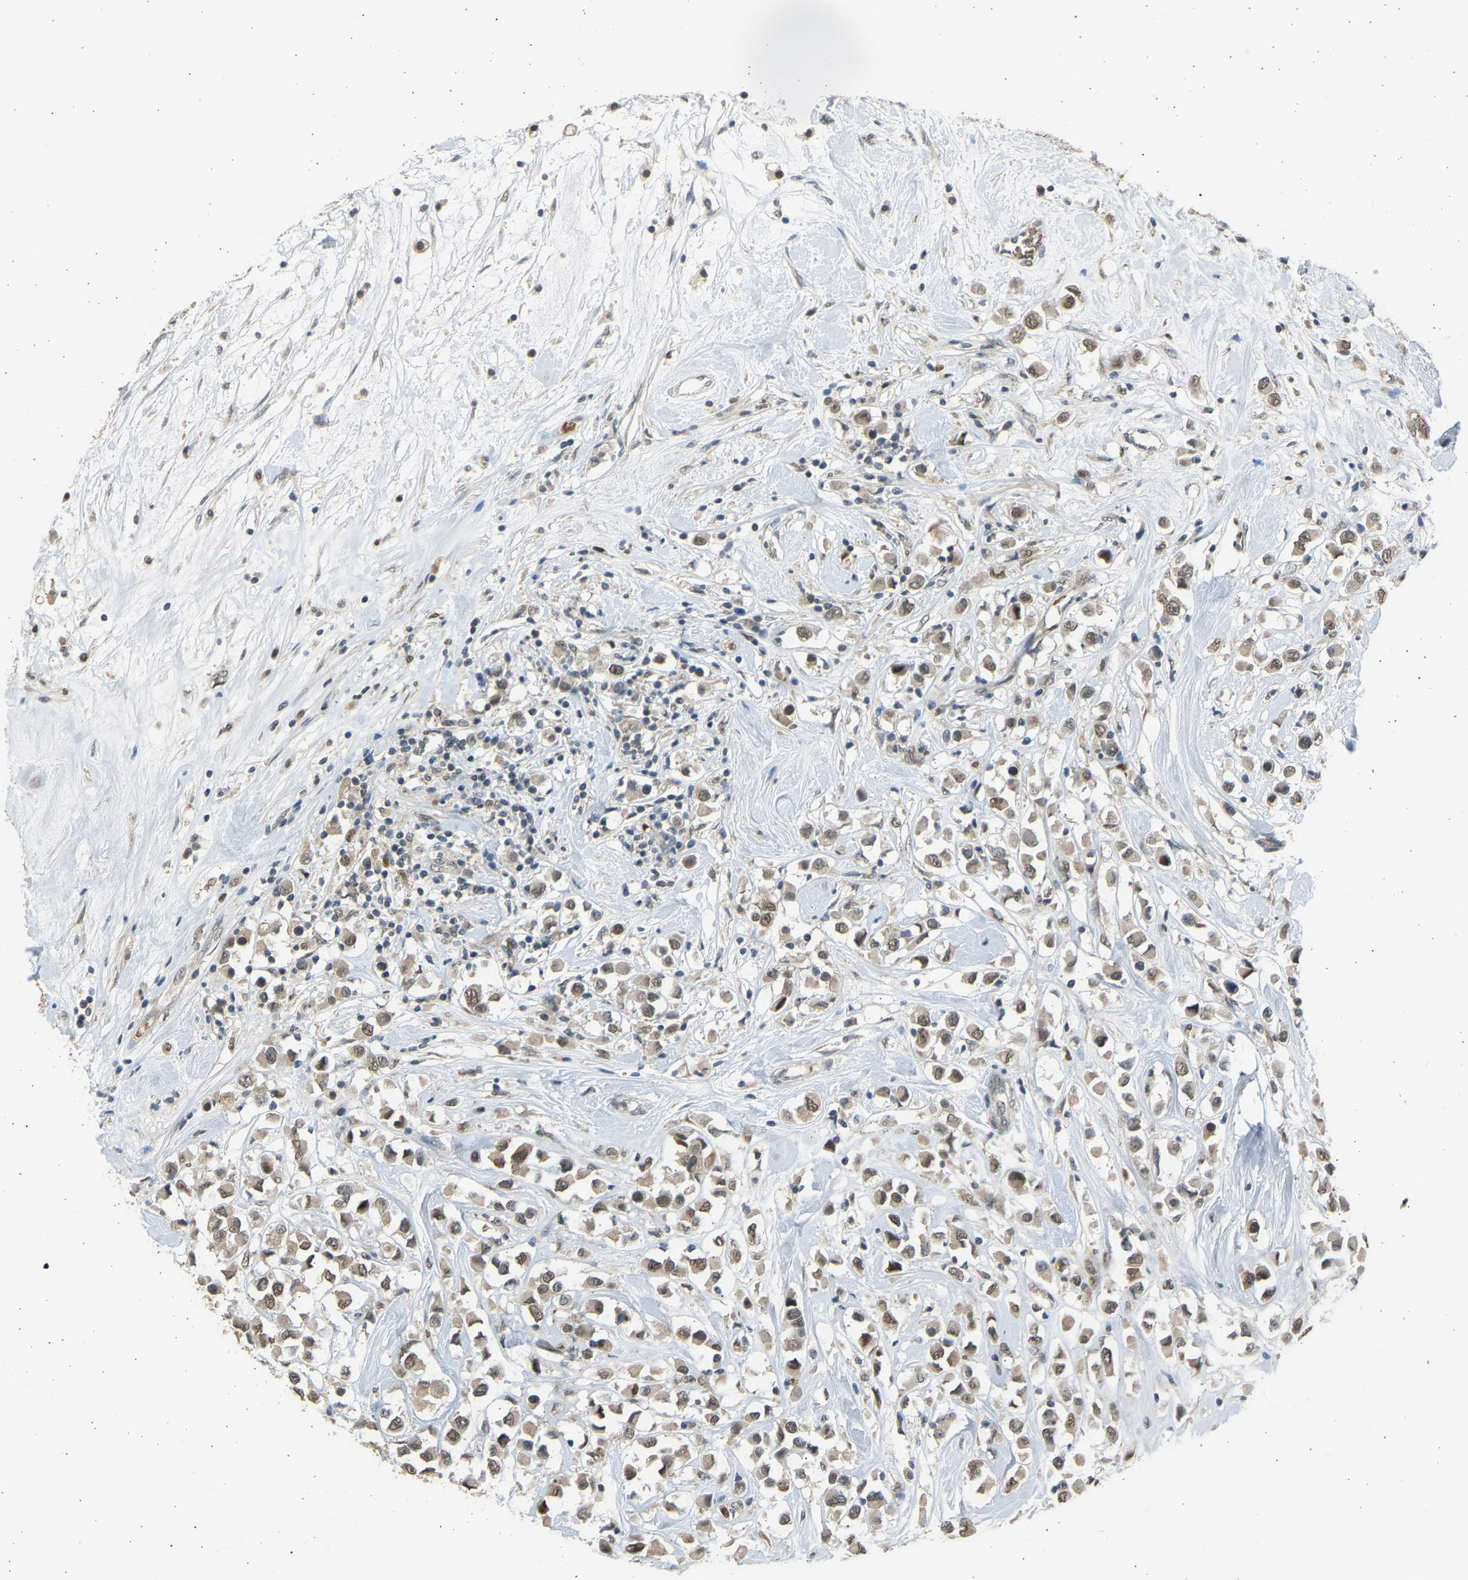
{"staining": {"intensity": "moderate", "quantity": ">75%", "location": "nuclear"}, "tissue": "breast cancer", "cell_type": "Tumor cells", "image_type": "cancer", "snomed": [{"axis": "morphology", "description": "Duct carcinoma"}, {"axis": "topography", "description": "Breast"}], "caption": "Protein staining shows moderate nuclear positivity in about >75% of tumor cells in breast cancer (infiltrating ductal carcinoma).", "gene": "BIRC2", "patient": {"sex": "female", "age": 61}}